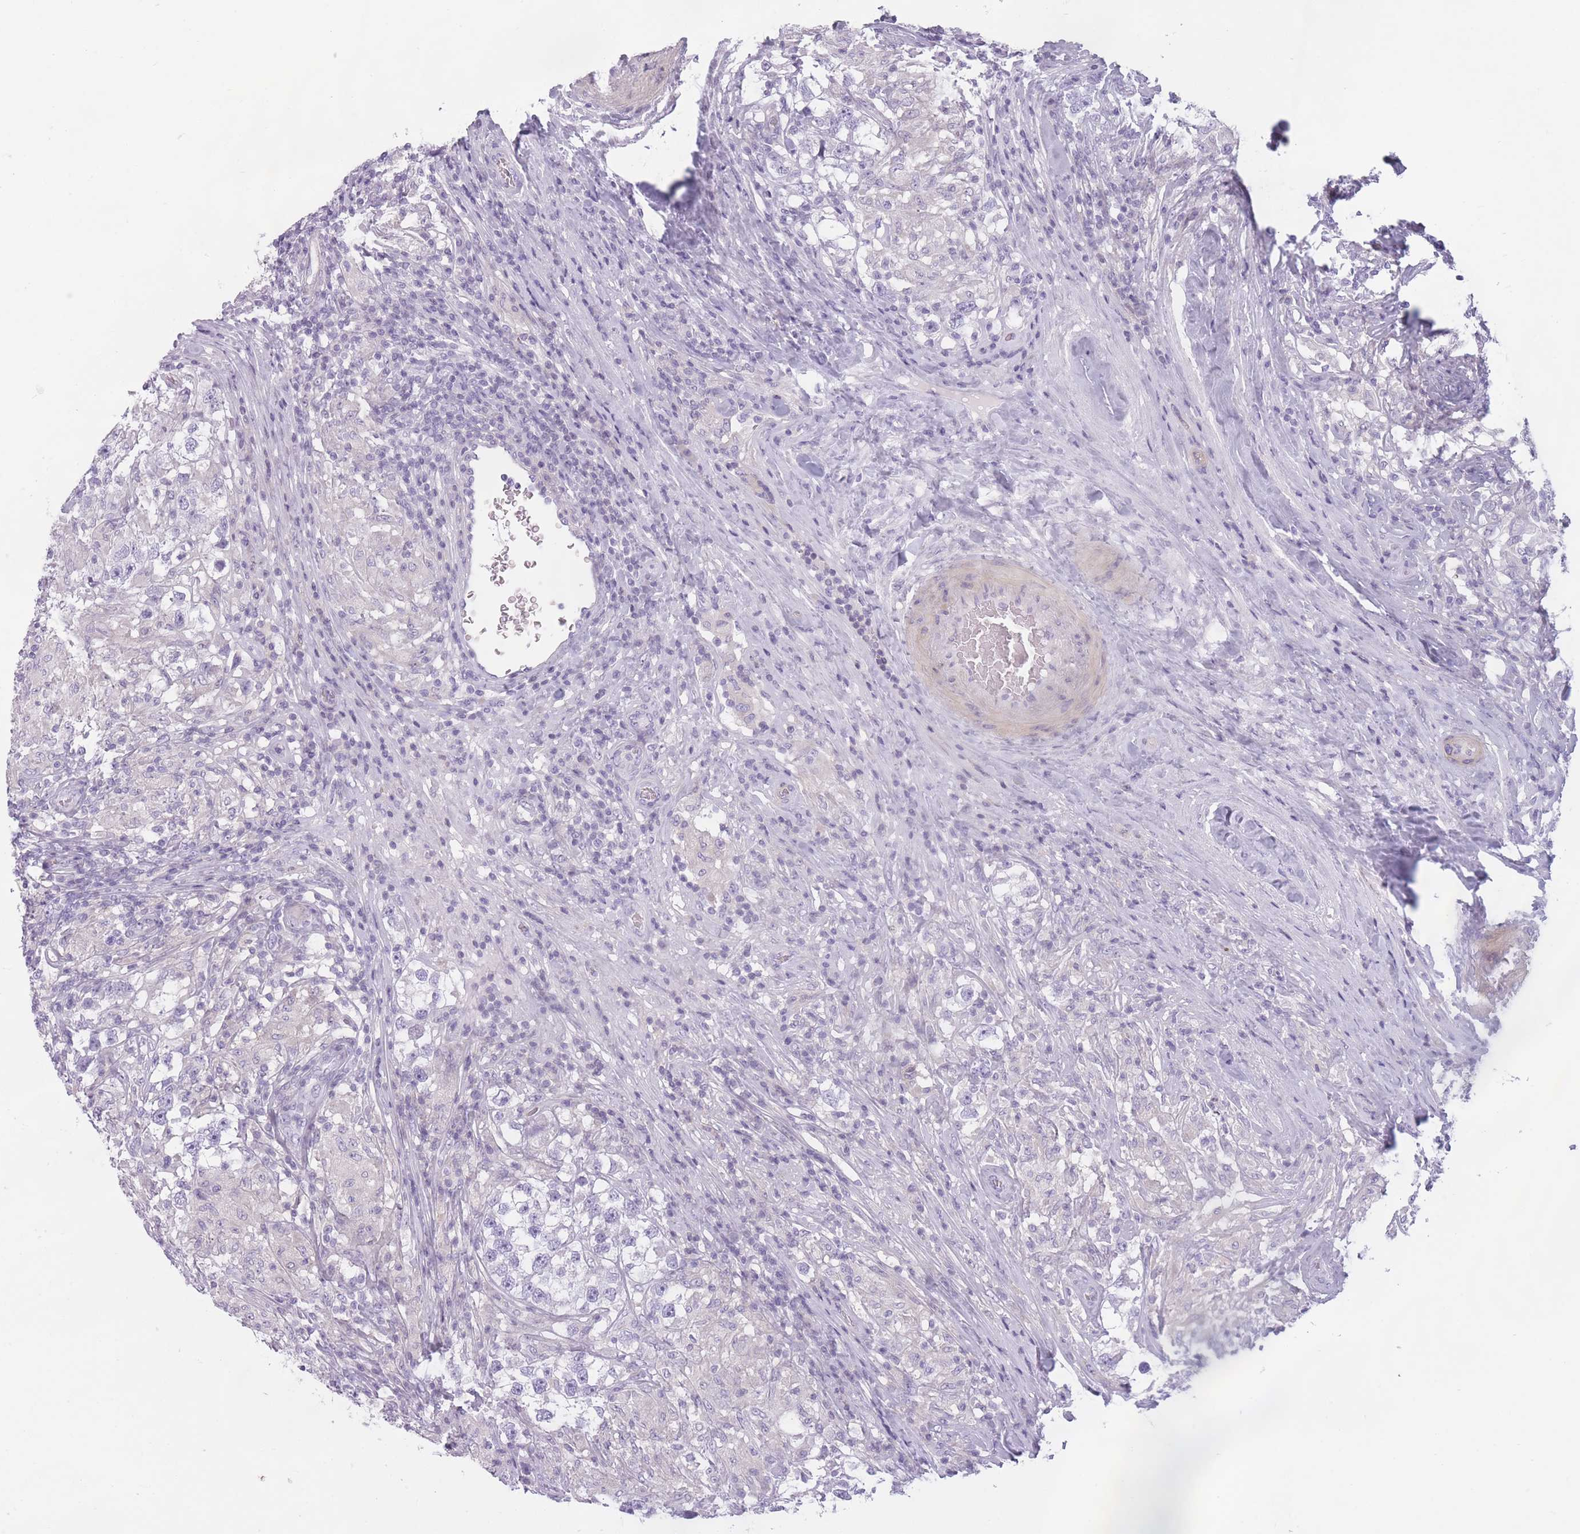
{"staining": {"intensity": "negative", "quantity": "none", "location": "none"}, "tissue": "testis cancer", "cell_type": "Tumor cells", "image_type": "cancer", "snomed": [{"axis": "morphology", "description": "Seminoma, NOS"}, {"axis": "topography", "description": "Testis"}], "caption": "This is a histopathology image of immunohistochemistry (IHC) staining of seminoma (testis), which shows no positivity in tumor cells. (DAB IHC with hematoxylin counter stain).", "gene": "GGT1", "patient": {"sex": "male", "age": 46}}